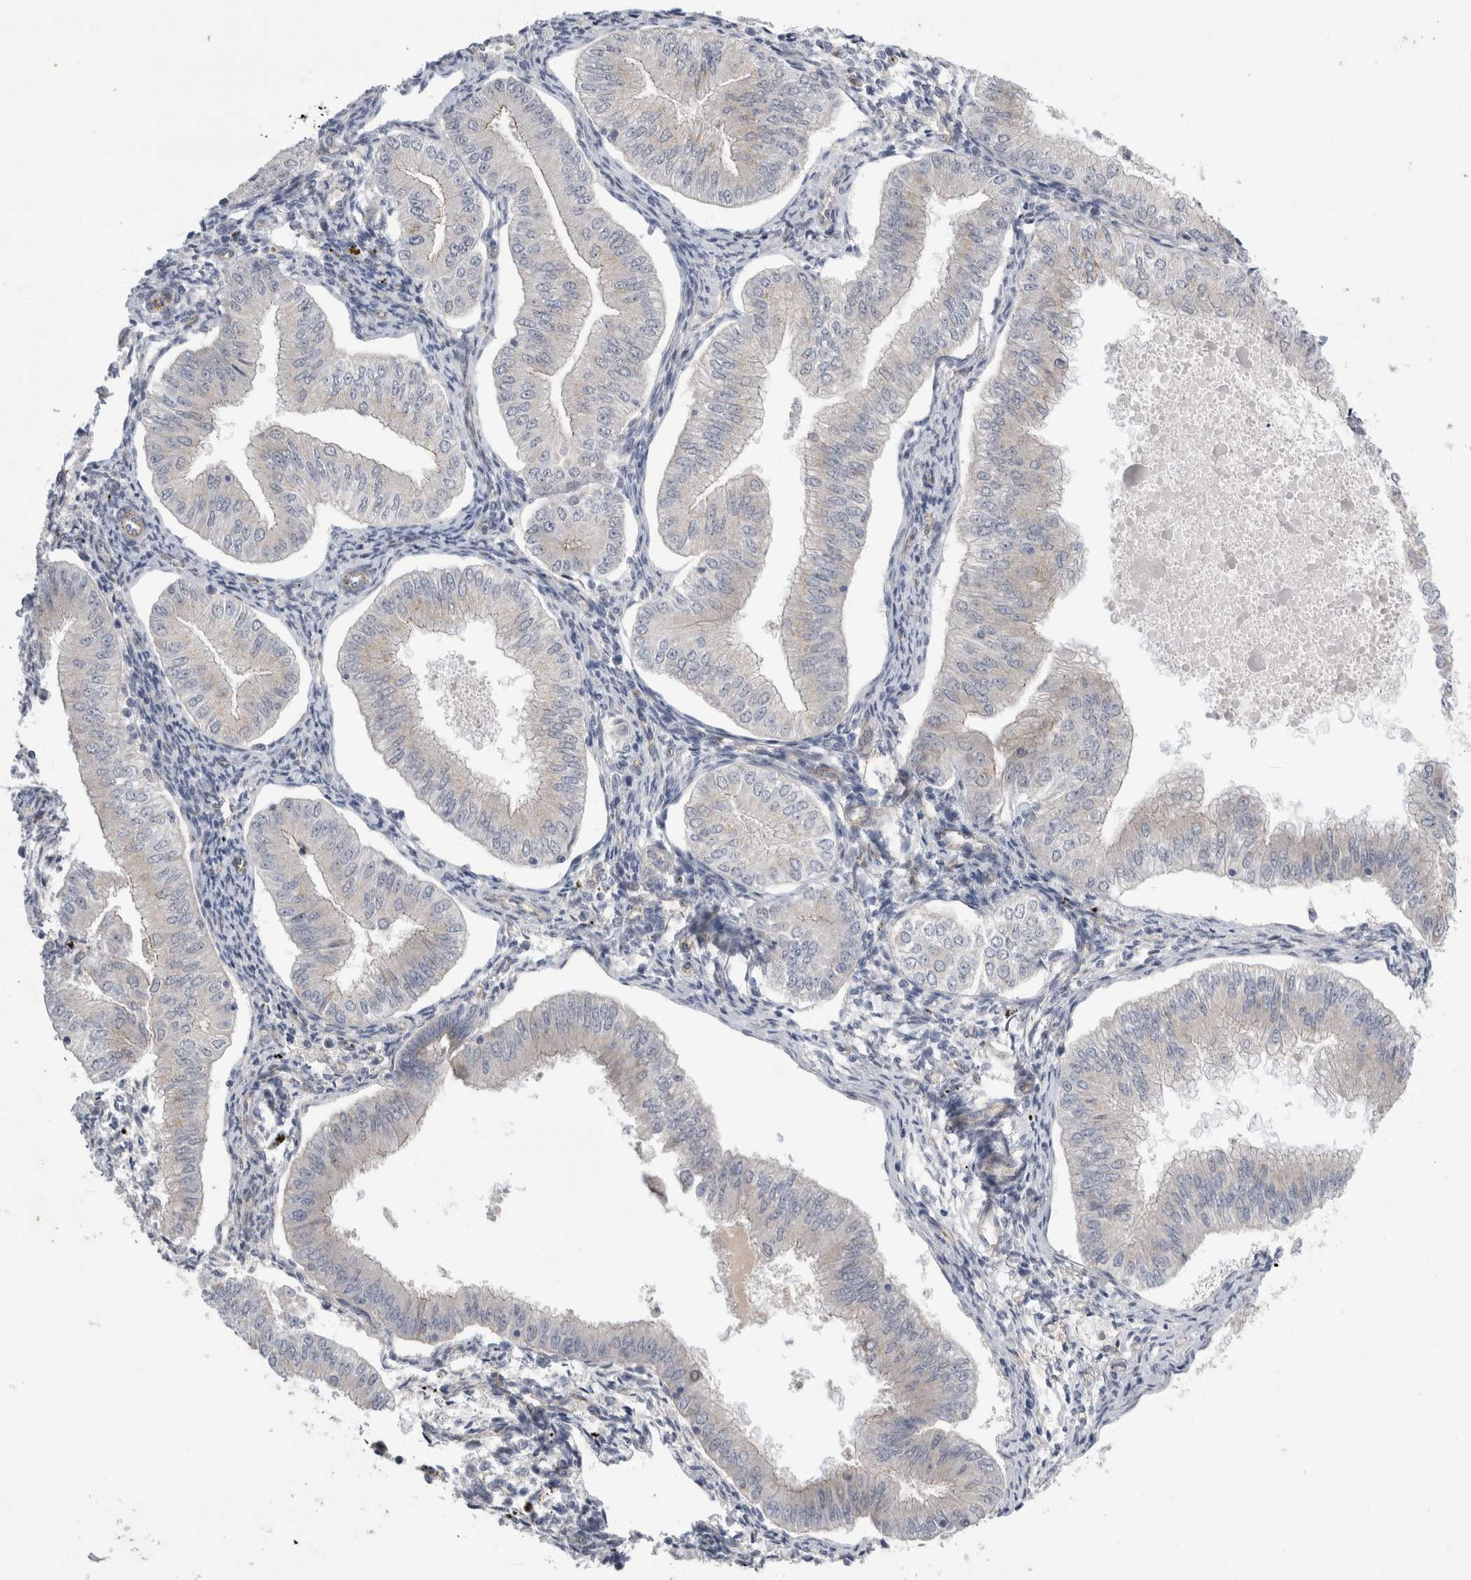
{"staining": {"intensity": "negative", "quantity": "none", "location": "none"}, "tissue": "endometrial cancer", "cell_type": "Tumor cells", "image_type": "cancer", "snomed": [{"axis": "morphology", "description": "Normal tissue, NOS"}, {"axis": "morphology", "description": "Adenocarcinoma, NOS"}, {"axis": "topography", "description": "Endometrium"}], "caption": "Immunohistochemistry (IHC) micrograph of human adenocarcinoma (endometrial) stained for a protein (brown), which demonstrates no staining in tumor cells.", "gene": "TAFA5", "patient": {"sex": "female", "age": 53}}